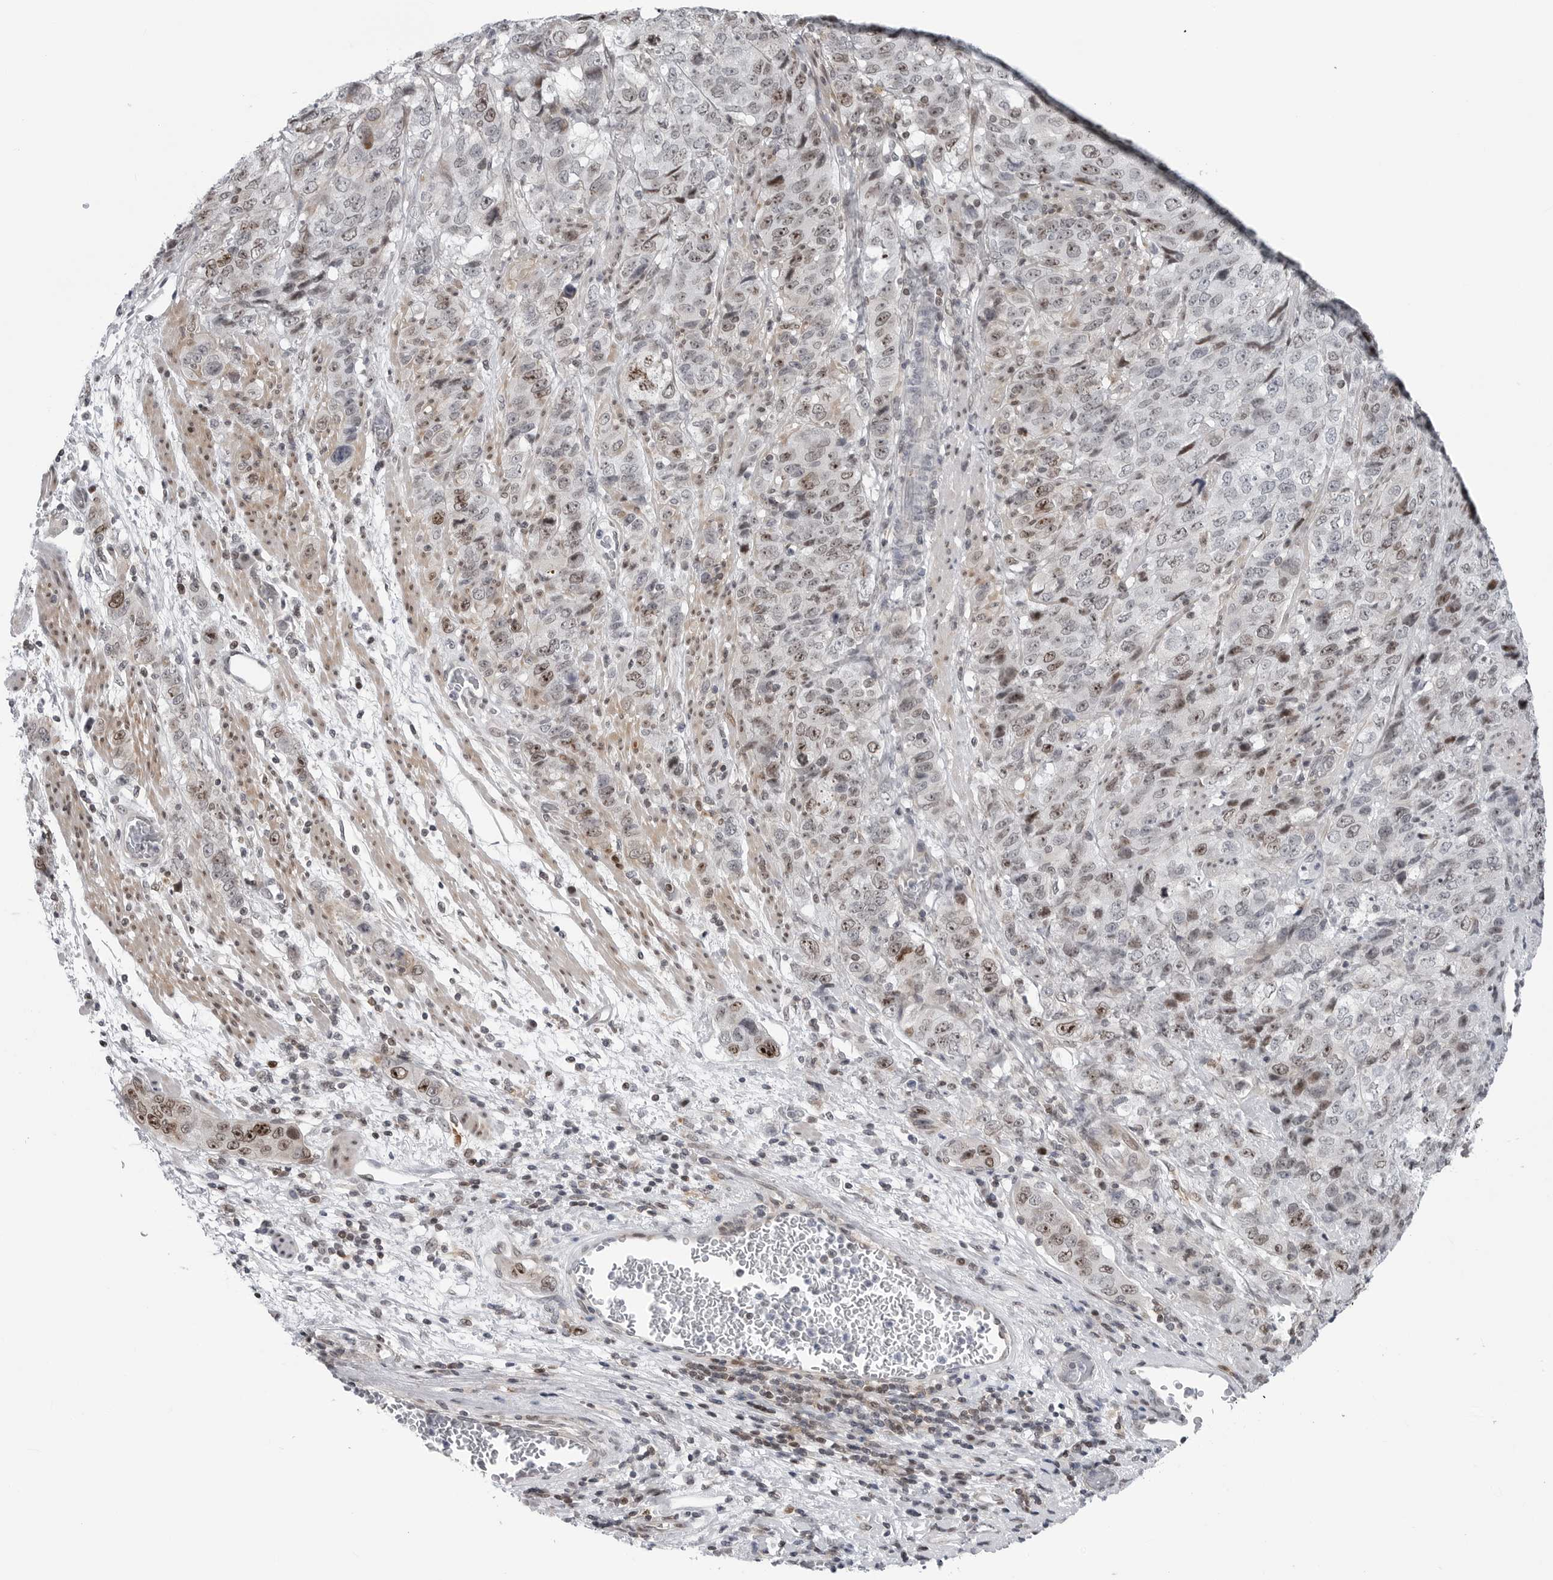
{"staining": {"intensity": "moderate", "quantity": ">75%", "location": "nuclear"}, "tissue": "stomach cancer", "cell_type": "Tumor cells", "image_type": "cancer", "snomed": [{"axis": "morphology", "description": "Adenocarcinoma, NOS"}, {"axis": "topography", "description": "Stomach"}], "caption": "Immunohistochemical staining of stomach cancer (adenocarcinoma) displays medium levels of moderate nuclear staining in about >75% of tumor cells. (DAB IHC, brown staining for protein, blue staining for nuclei).", "gene": "FAM135B", "patient": {"sex": "male", "age": 48}}